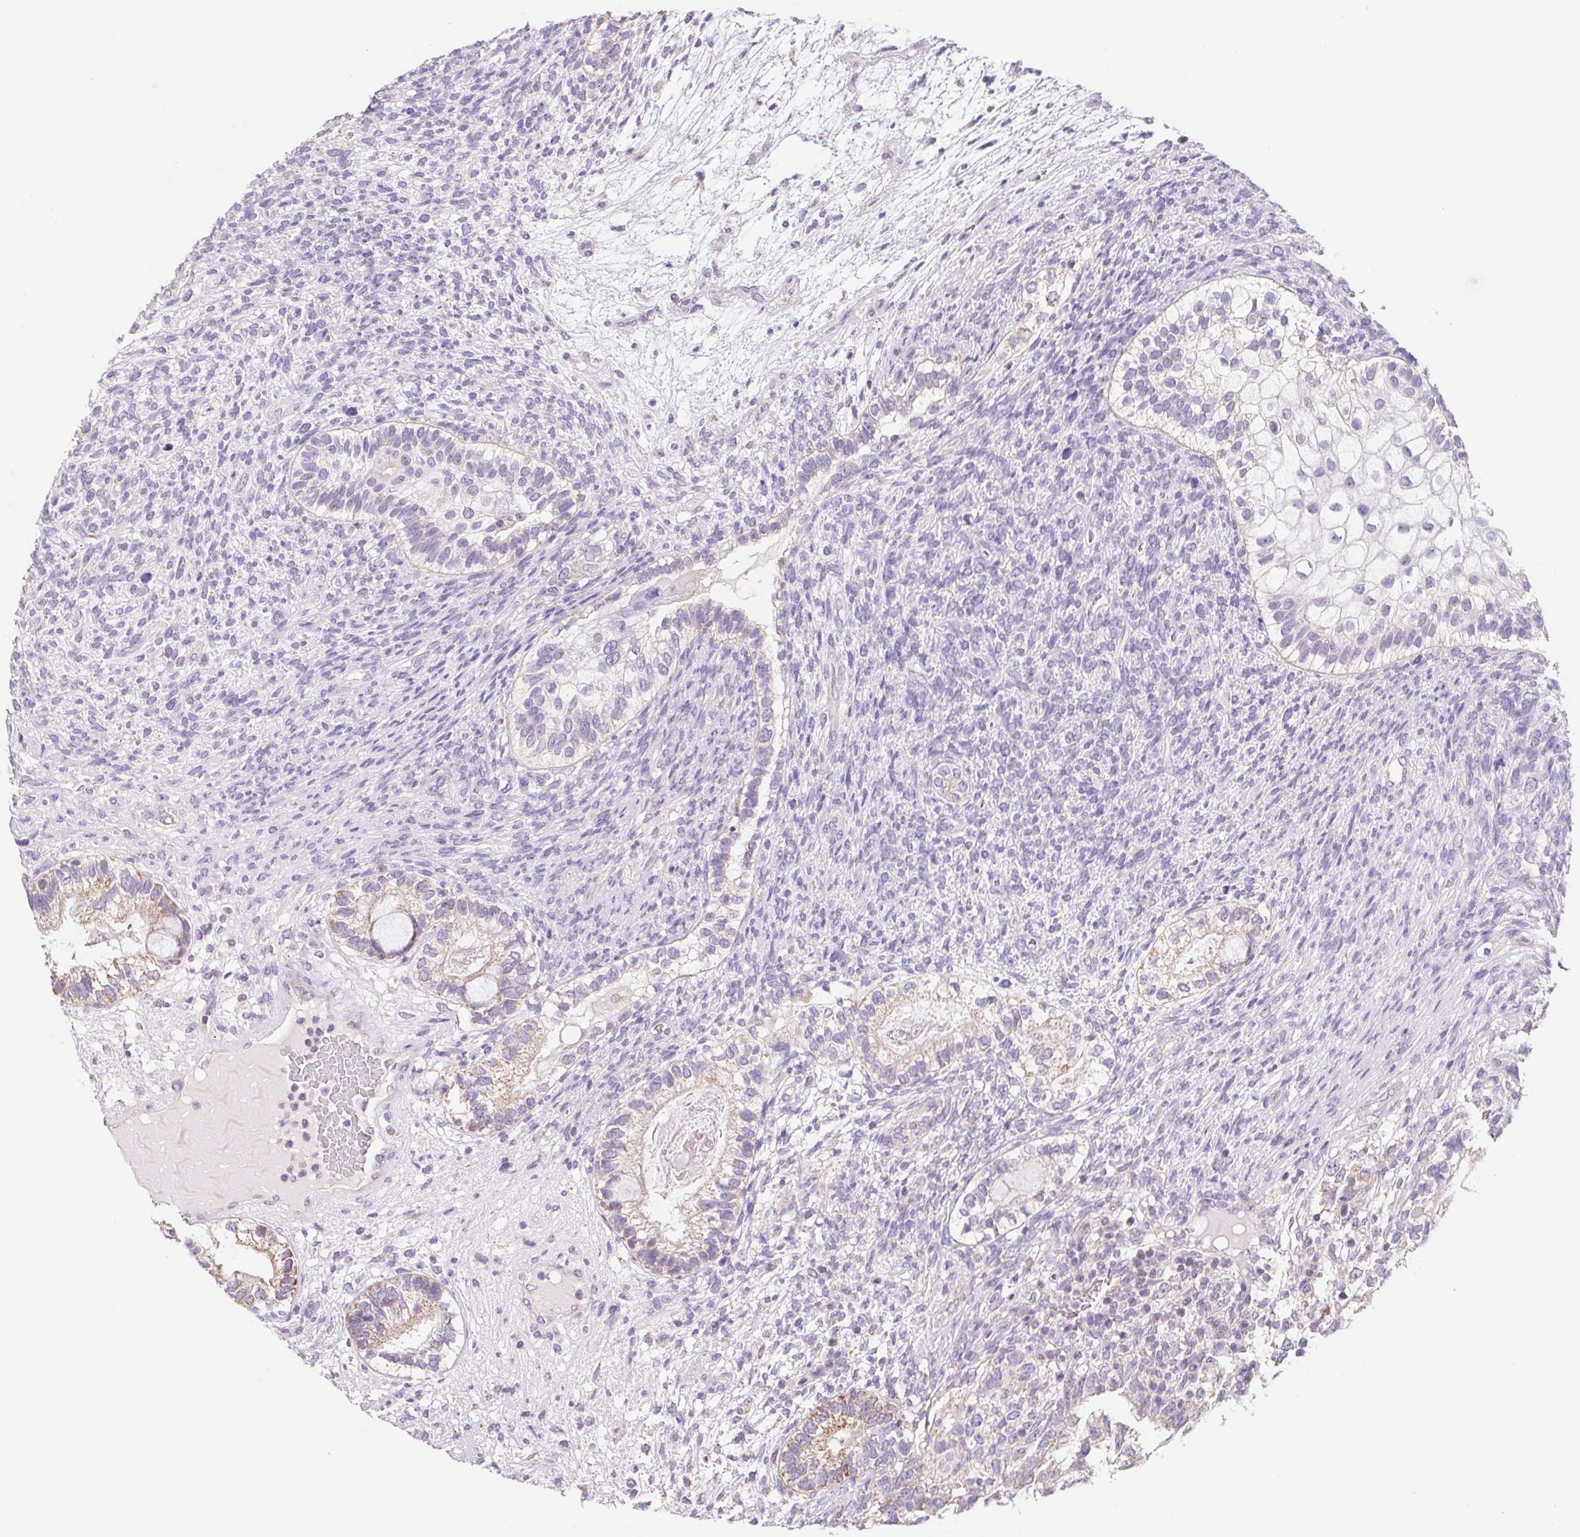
{"staining": {"intensity": "weak", "quantity": "<25%", "location": "cytoplasmic/membranous"}, "tissue": "testis cancer", "cell_type": "Tumor cells", "image_type": "cancer", "snomed": [{"axis": "morphology", "description": "Seminoma, NOS"}, {"axis": "morphology", "description": "Carcinoma, Embryonal, NOS"}, {"axis": "topography", "description": "Testis"}], "caption": "DAB immunohistochemical staining of human testis cancer exhibits no significant positivity in tumor cells.", "gene": "FKBP6", "patient": {"sex": "male", "age": 41}}